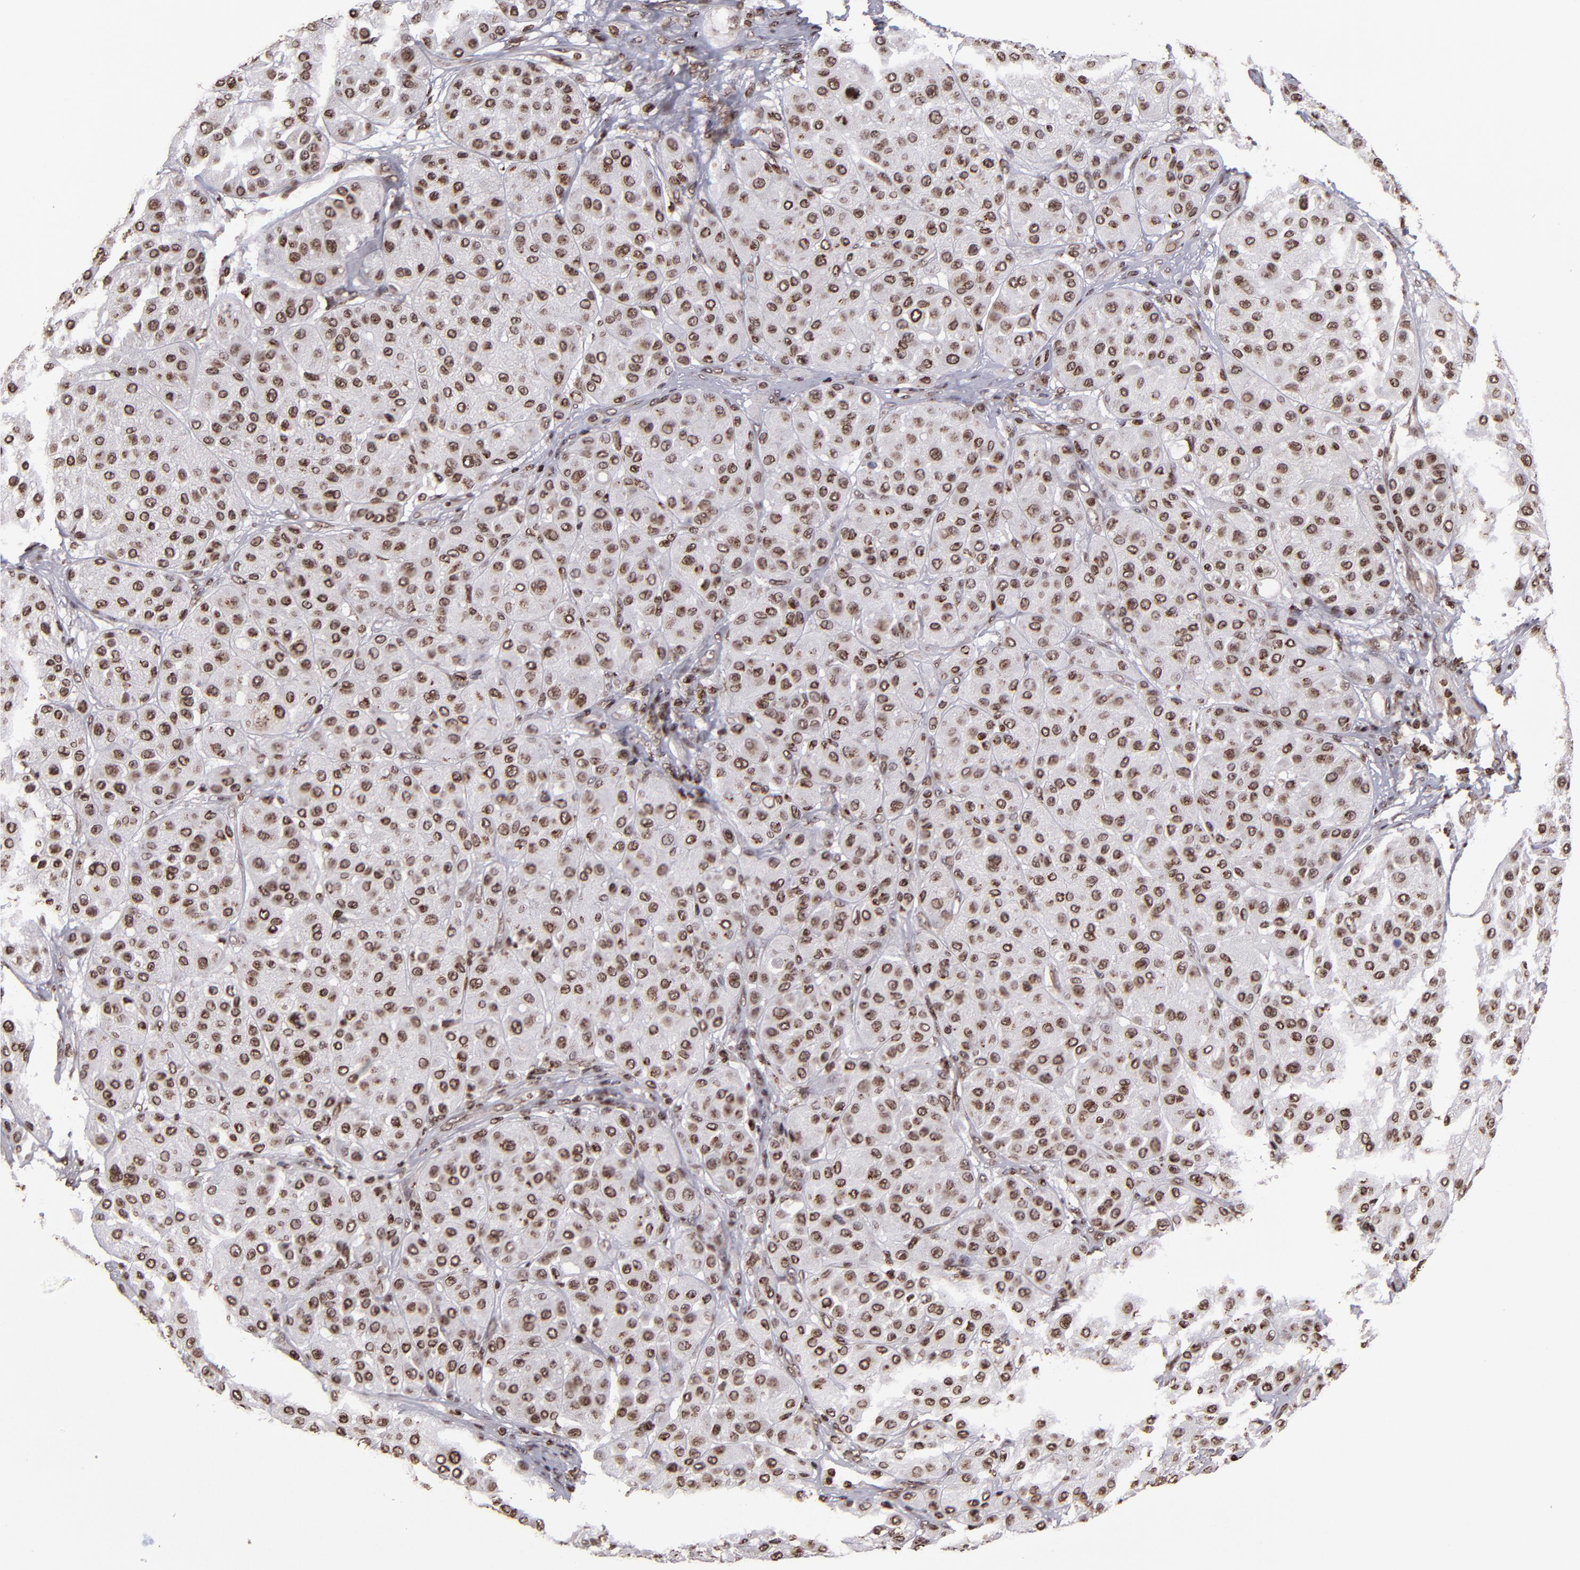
{"staining": {"intensity": "weak", "quantity": ">75%", "location": "cytoplasmic/membranous,nuclear"}, "tissue": "melanoma", "cell_type": "Tumor cells", "image_type": "cancer", "snomed": [{"axis": "morphology", "description": "Normal tissue, NOS"}, {"axis": "morphology", "description": "Malignant melanoma, Metastatic site"}, {"axis": "topography", "description": "Skin"}], "caption": "A brown stain highlights weak cytoplasmic/membranous and nuclear positivity of a protein in malignant melanoma (metastatic site) tumor cells.", "gene": "CSDC2", "patient": {"sex": "male", "age": 41}}